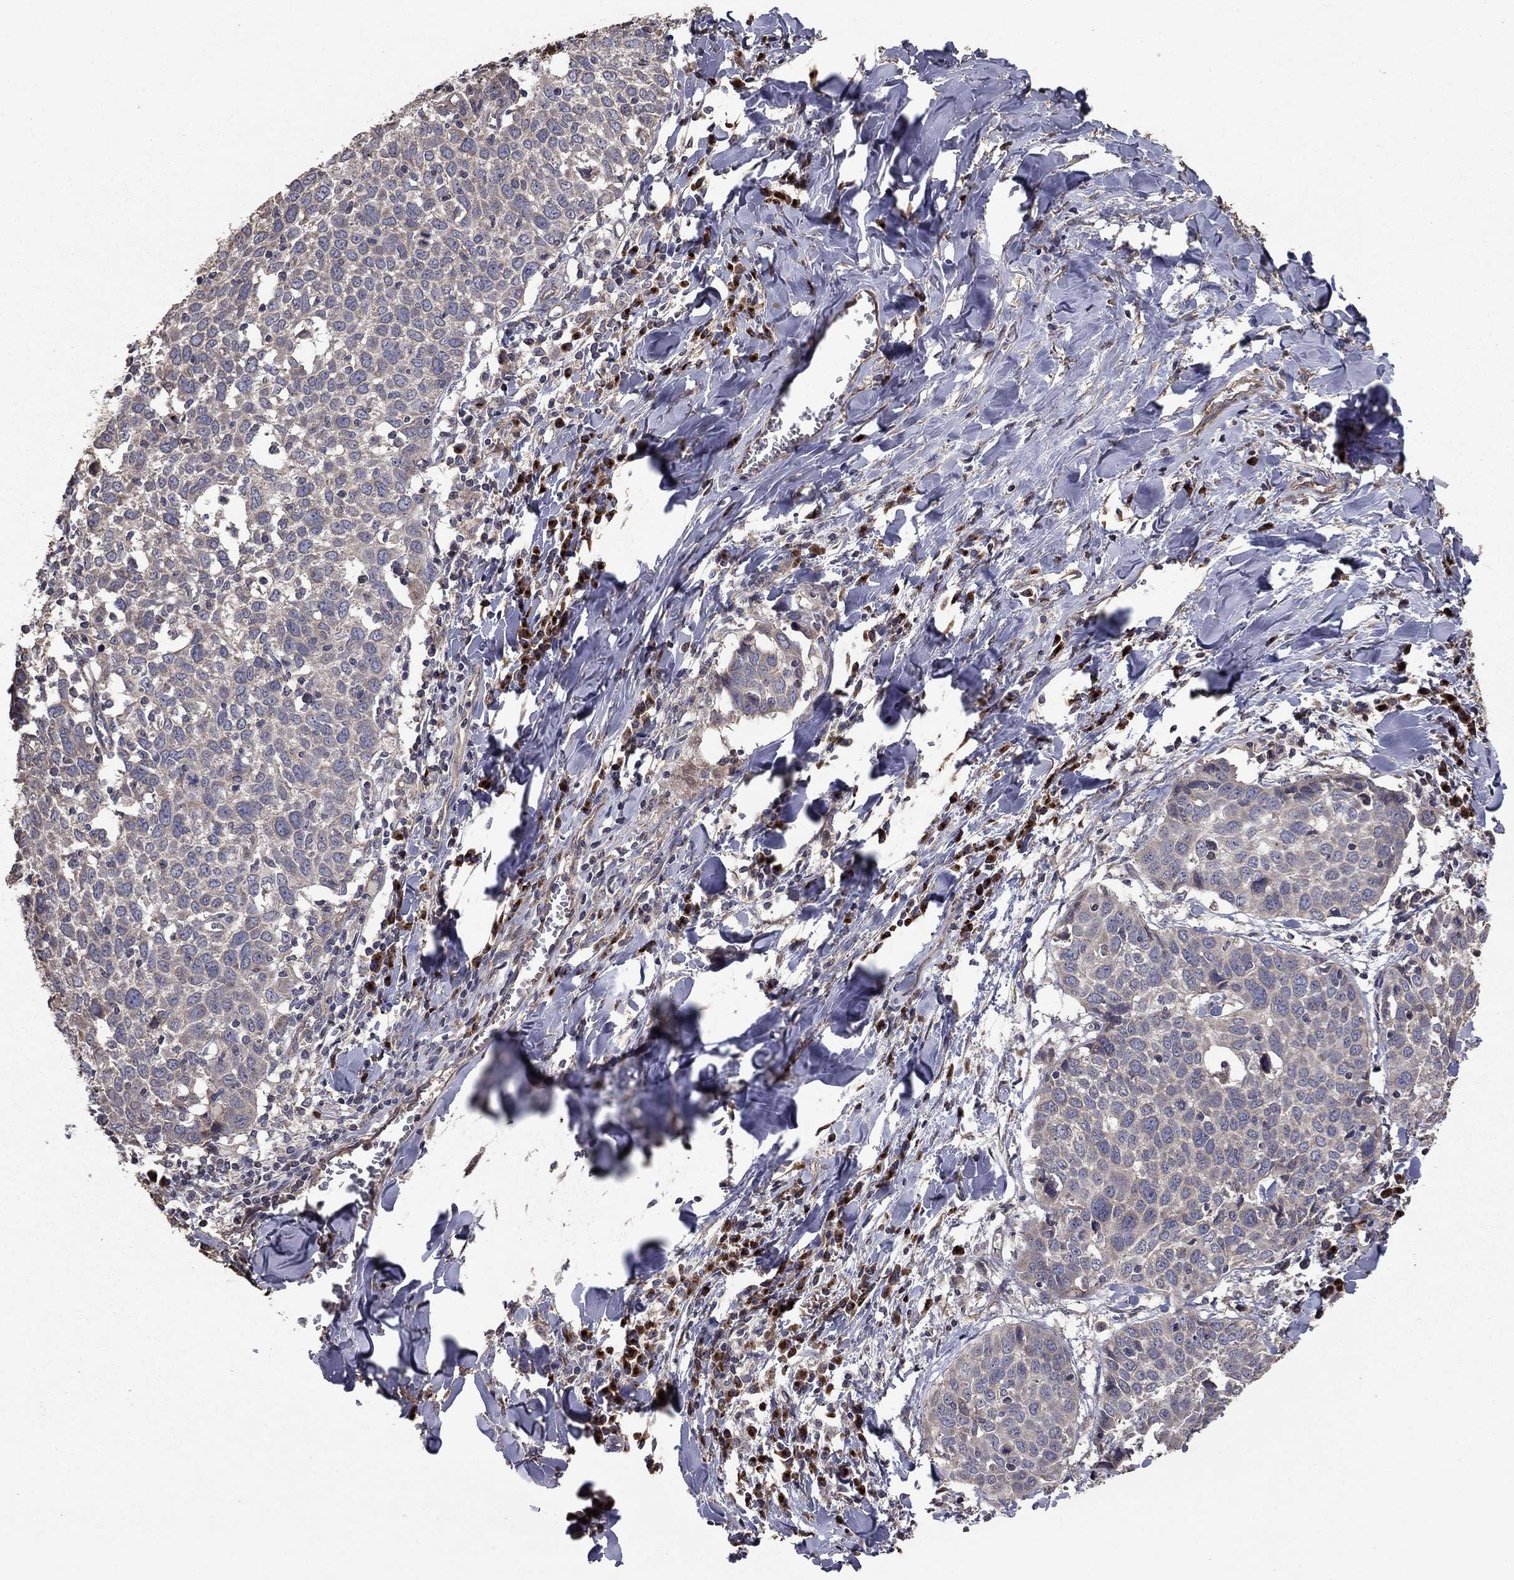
{"staining": {"intensity": "negative", "quantity": "none", "location": "none"}, "tissue": "lung cancer", "cell_type": "Tumor cells", "image_type": "cancer", "snomed": [{"axis": "morphology", "description": "Squamous cell carcinoma, NOS"}, {"axis": "topography", "description": "Lung"}], "caption": "This micrograph is of lung cancer (squamous cell carcinoma) stained with IHC to label a protein in brown with the nuclei are counter-stained blue. There is no staining in tumor cells.", "gene": "FLT4", "patient": {"sex": "male", "age": 57}}